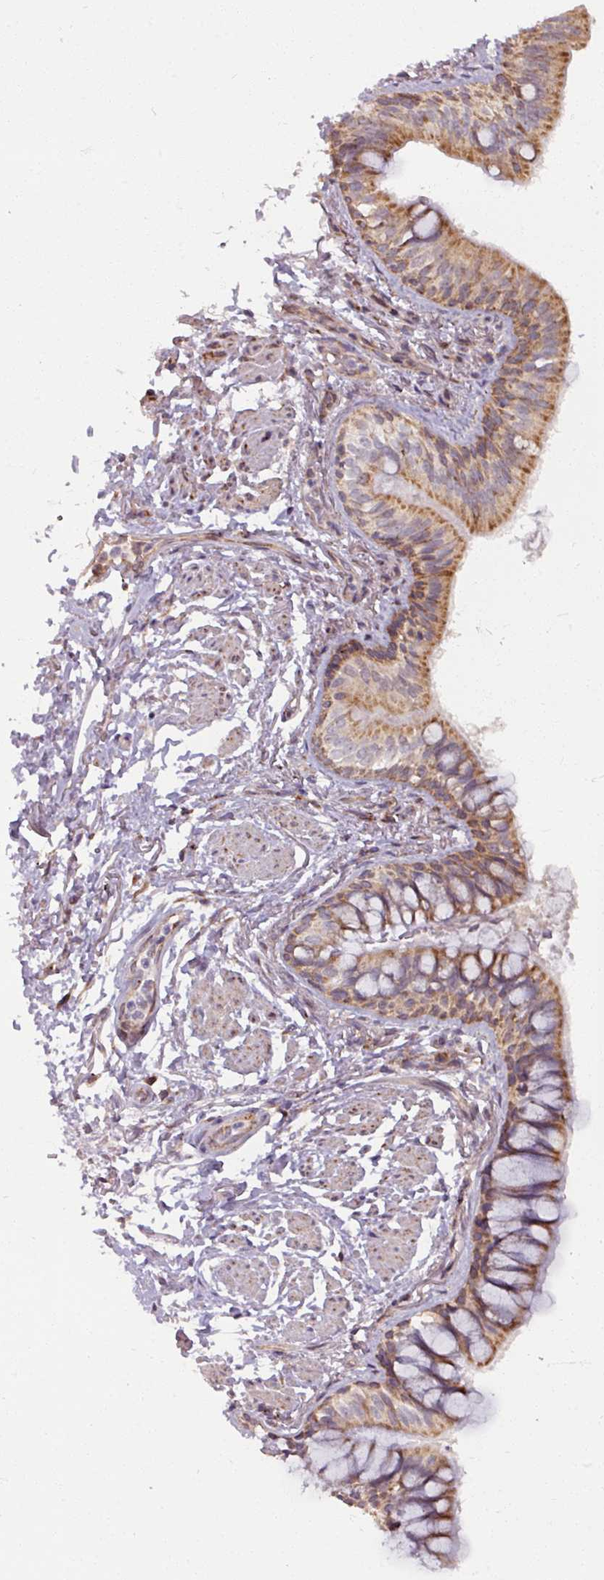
{"staining": {"intensity": "moderate", "quantity": ">75%", "location": "cytoplasmic/membranous"}, "tissue": "bronchus", "cell_type": "Respiratory epithelial cells", "image_type": "normal", "snomed": [{"axis": "morphology", "description": "Normal tissue, NOS"}, {"axis": "topography", "description": "Bronchus"}], "caption": "Immunohistochemistry (IHC) of unremarkable human bronchus exhibits medium levels of moderate cytoplasmic/membranous positivity in about >75% of respiratory epithelial cells.", "gene": "MAGT1", "patient": {"sex": "male", "age": 70}}